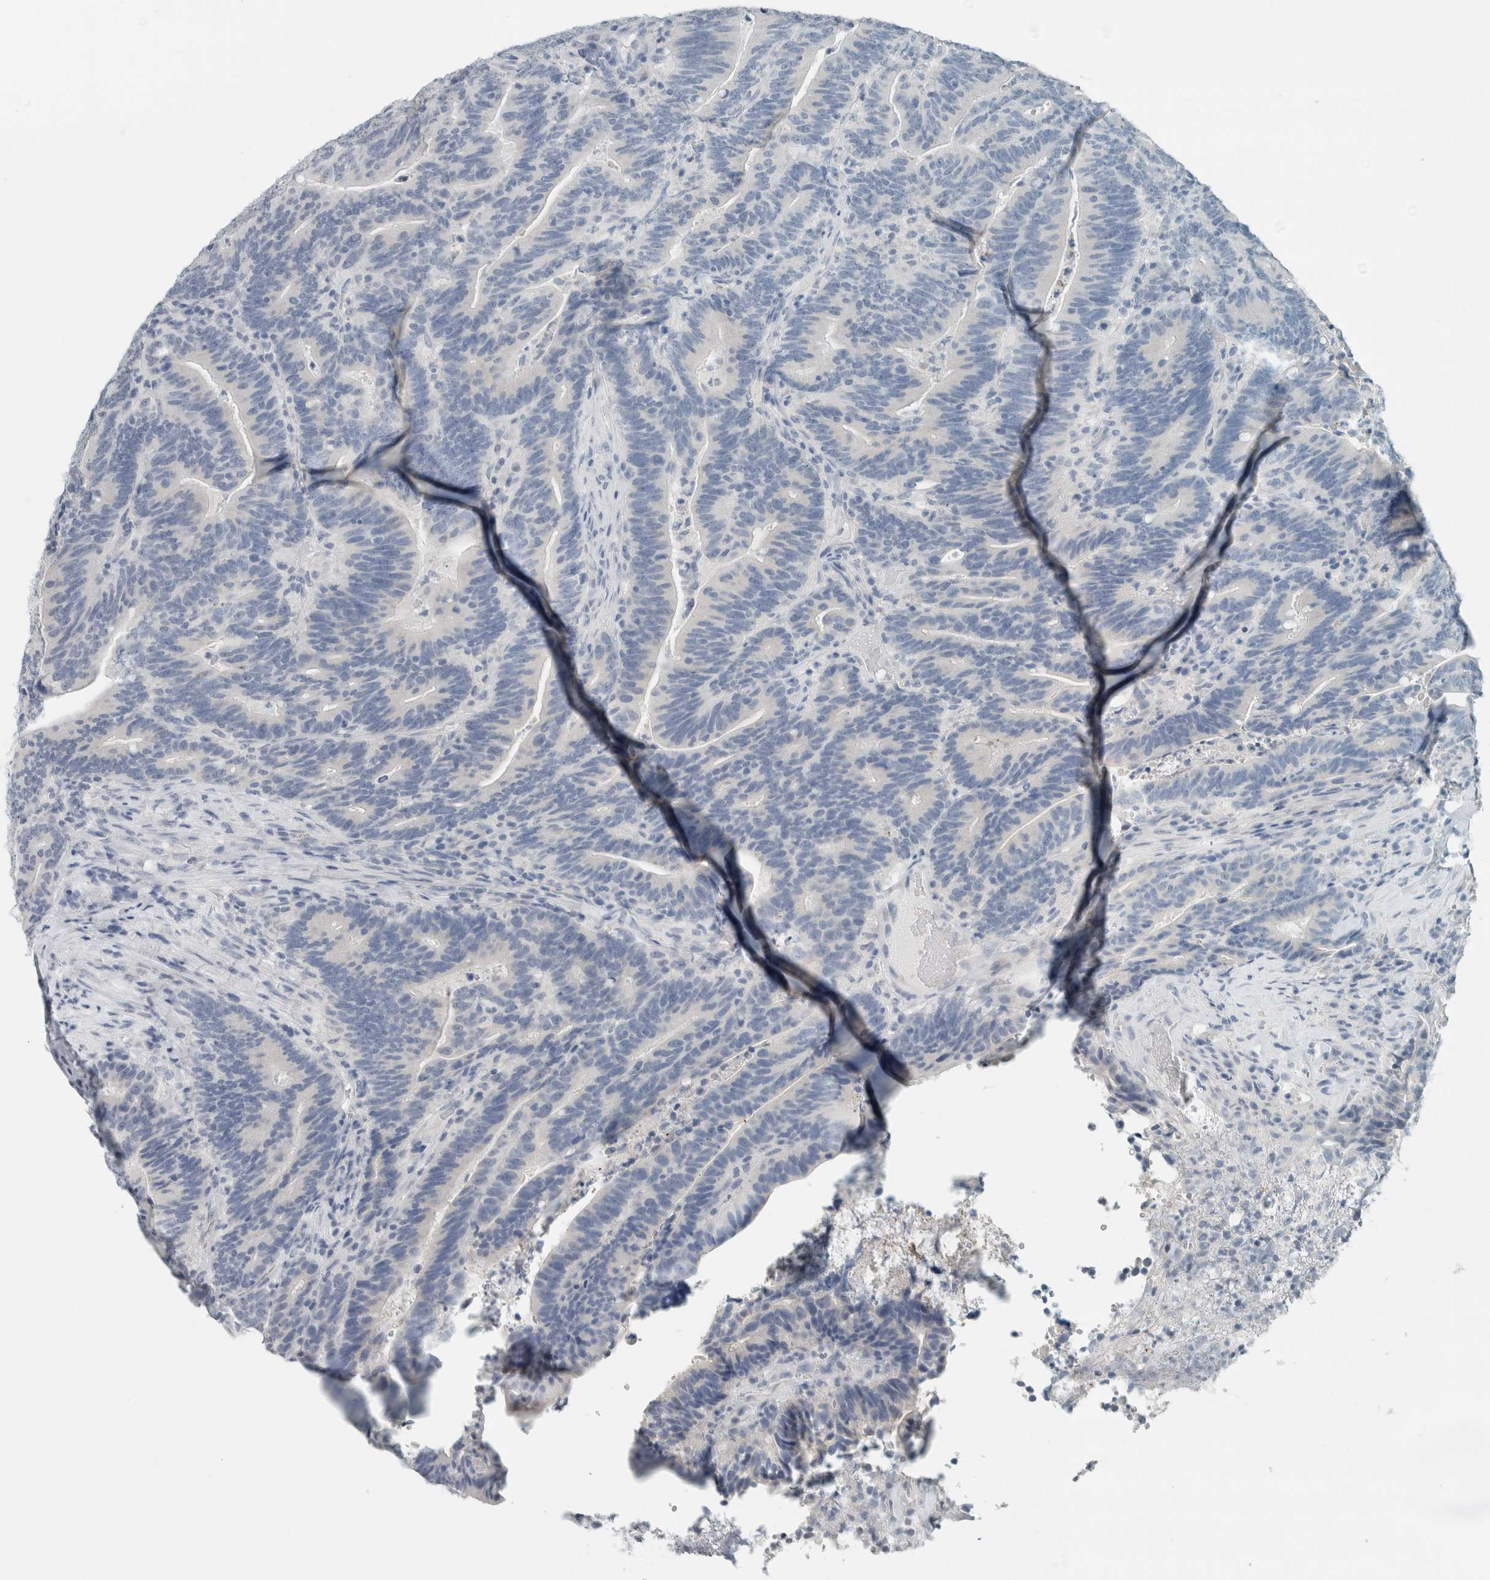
{"staining": {"intensity": "negative", "quantity": "none", "location": "none"}, "tissue": "colorectal cancer", "cell_type": "Tumor cells", "image_type": "cancer", "snomed": [{"axis": "morphology", "description": "Adenocarcinoma, NOS"}, {"axis": "topography", "description": "Colon"}], "caption": "This histopathology image is of colorectal cancer stained with immunohistochemistry (IHC) to label a protein in brown with the nuclei are counter-stained blue. There is no positivity in tumor cells. (DAB (3,3'-diaminobenzidine) immunohistochemistry visualized using brightfield microscopy, high magnification).", "gene": "TRIT1", "patient": {"sex": "female", "age": 66}}